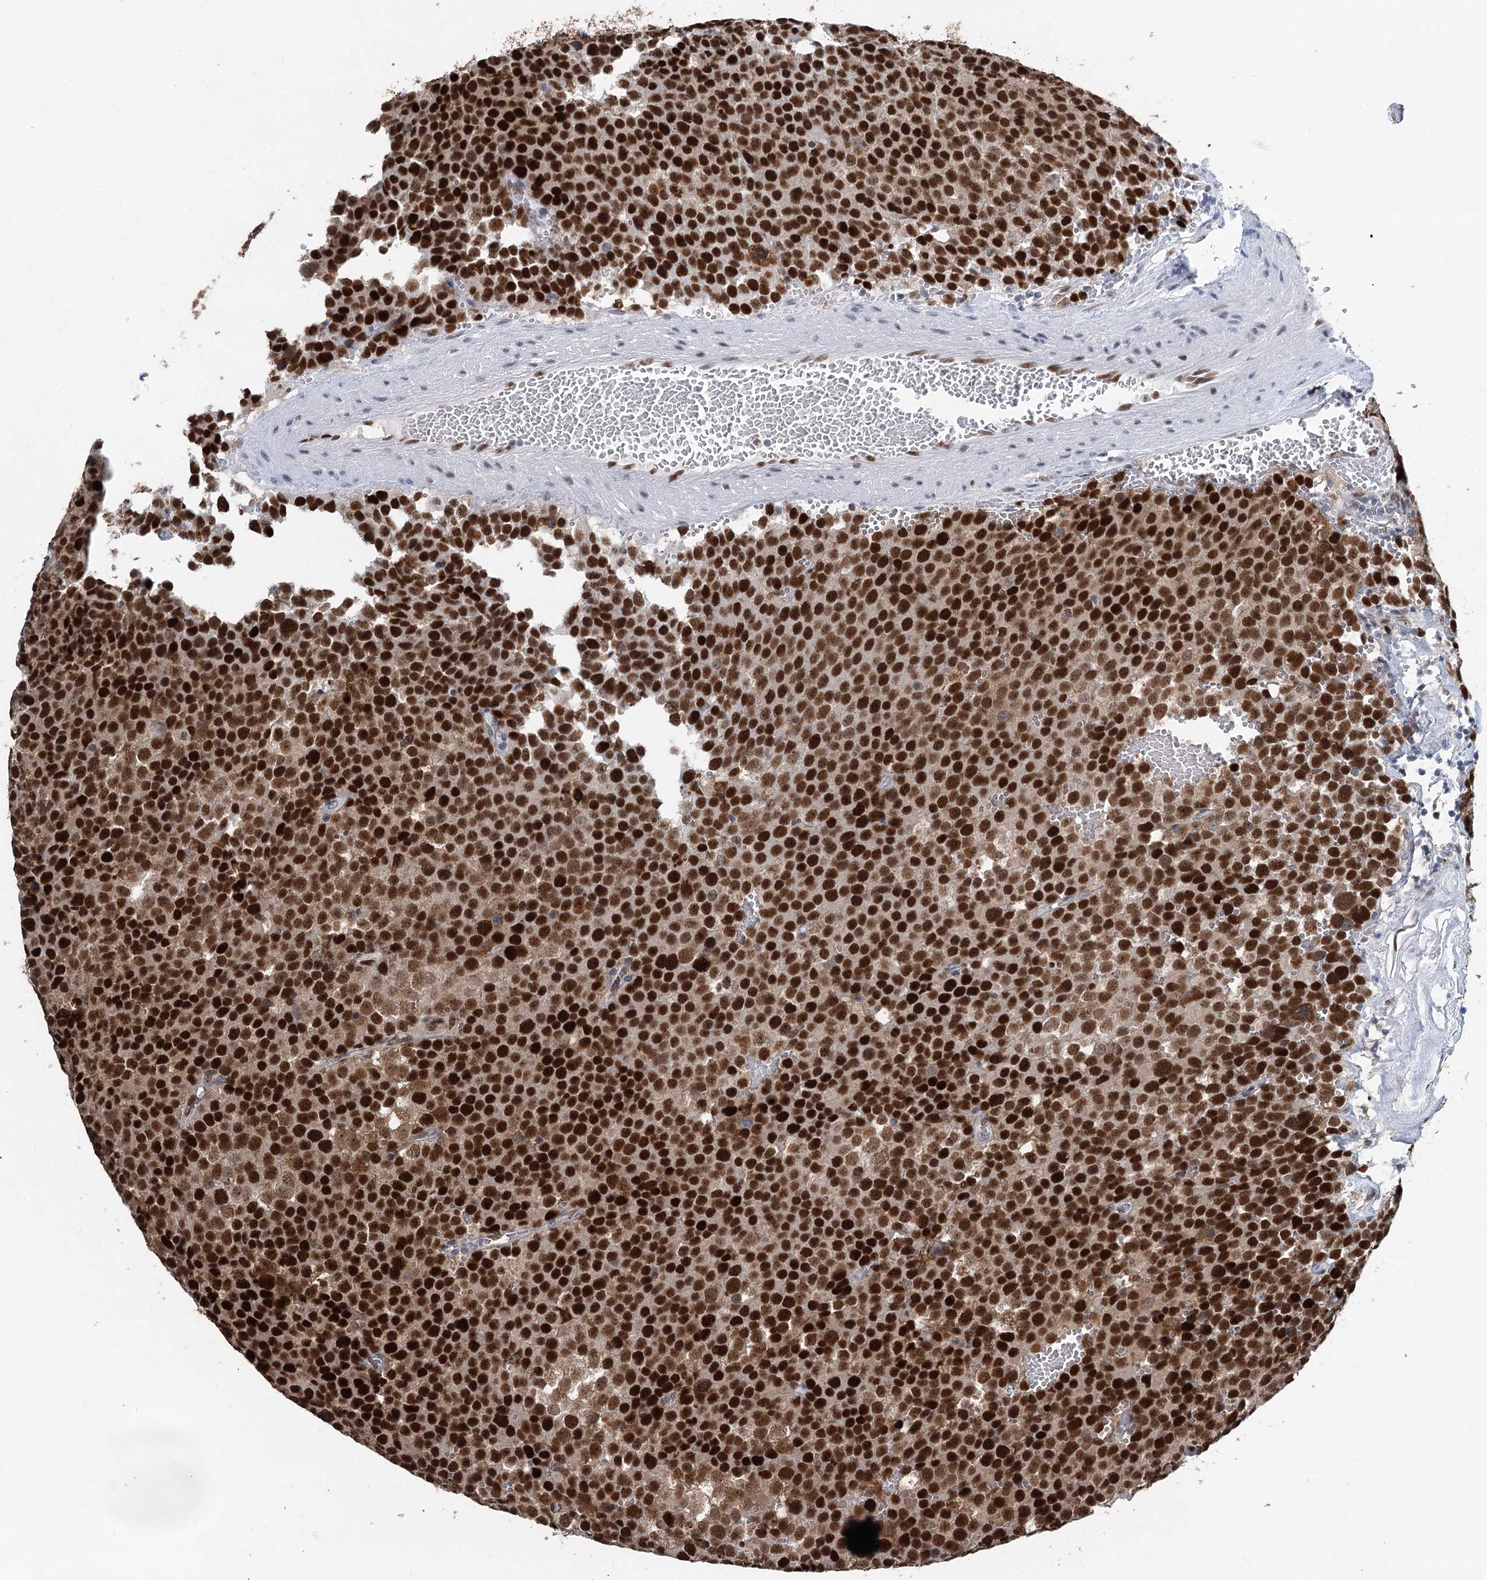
{"staining": {"intensity": "strong", "quantity": ">75%", "location": "nuclear"}, "tissue": "testis cancer", "cell_type": "Tumor cells", "image_type": "cancer", "snomed": [{"axis": "morphology", "description": "Seminoma, NOS"}, {"axis": "topography", "description": "Testis"}], "caption": "Immunohistochemistry (IHC) staining of testis cancer (seminoma), which displays high levels of strong nuclear expression in about >75% of tumor cells indicating strong nuclear protein expression. The staining was performed using DAB (3,3'-diaminobenzidine) (brown) for protein detection and nuclei were counterstained in hematoxylin (blue).", "gene": "HAT1", "patient": {"sex": "male", "age": 71}}